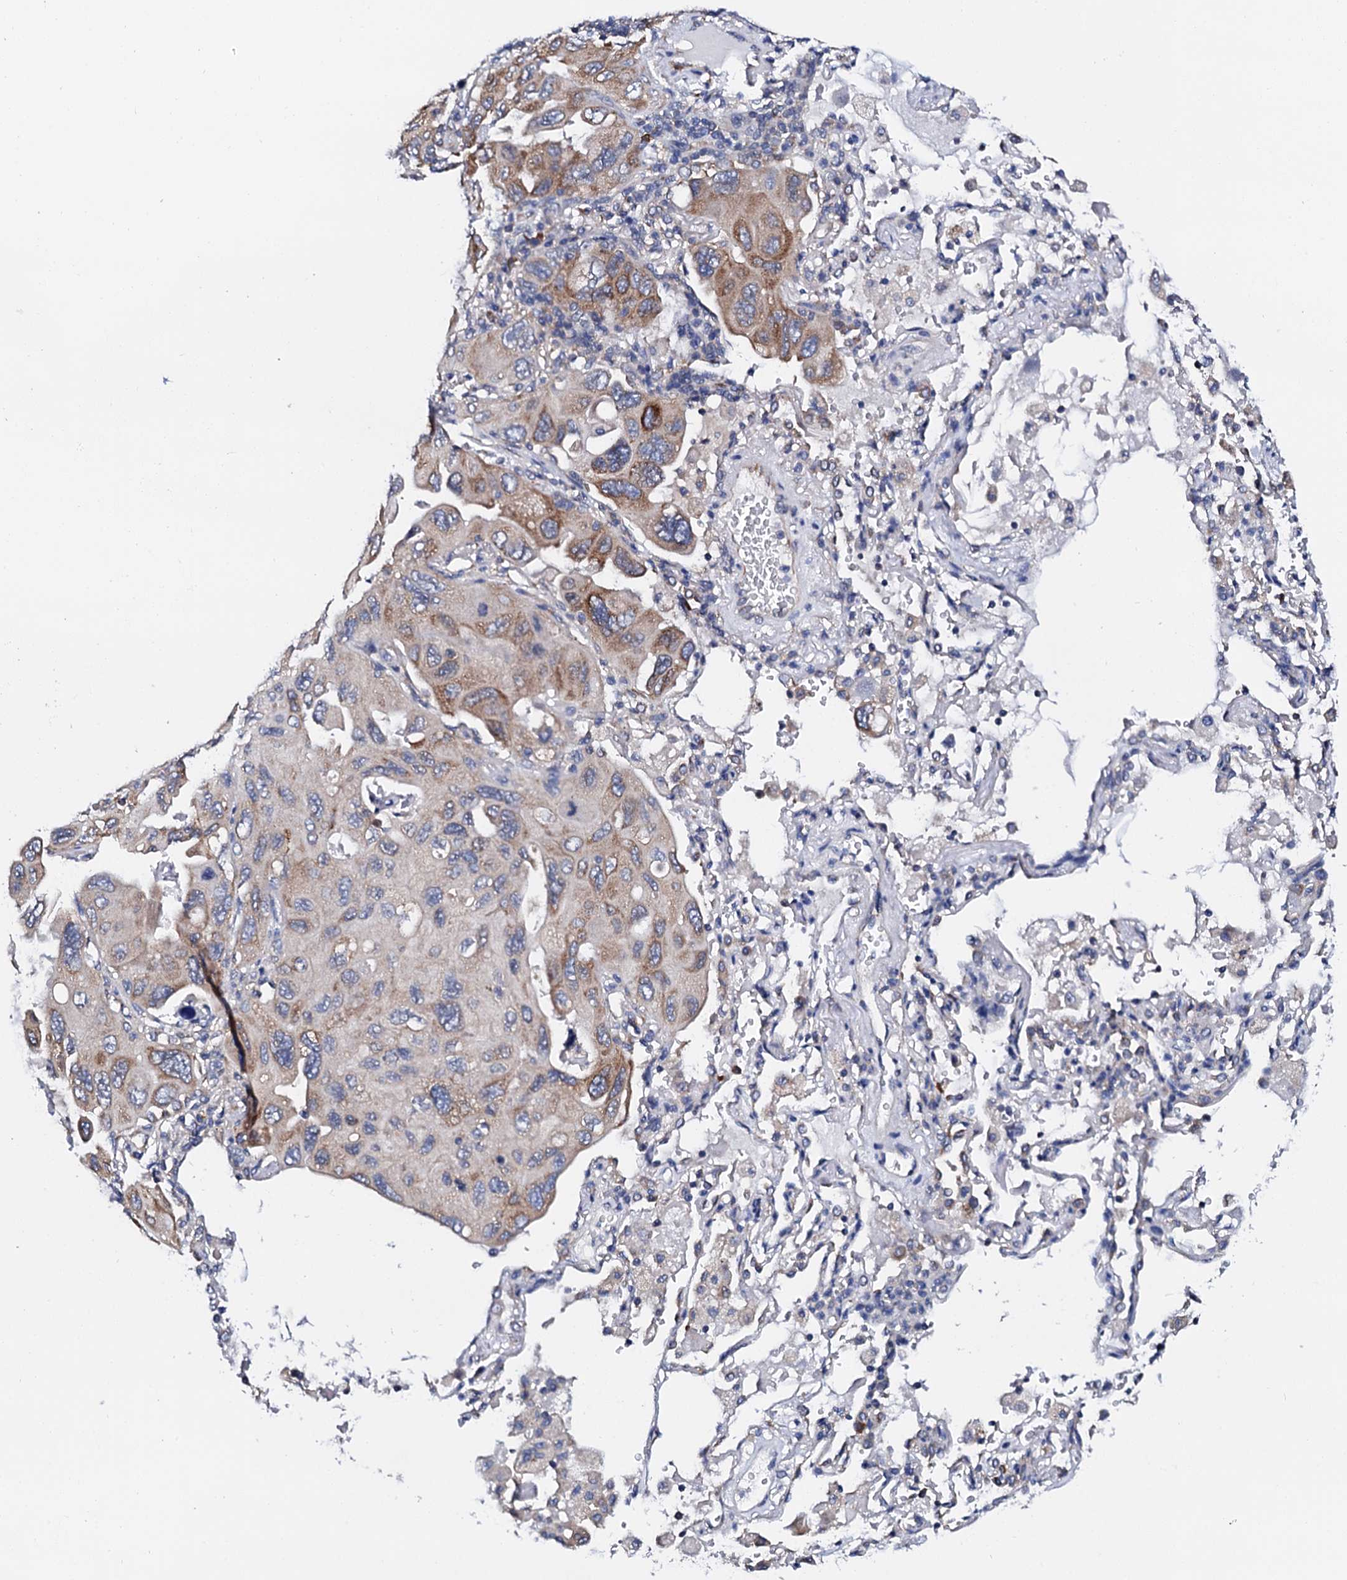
{"staining": {"intensity": "moderate", "quantity": "25%-75%", "location": "cytoplasmic/membranous"}, "tissue": "lung cancer", "cell_type": "Tumor cells", "image_type": "cancer", "snomed": [{"axis": "morphology", "description": "Squamous cell carcinoma, NOS"}, {"axis": "topography", "description": "Lung"}], "caption": "IHC micrograph of squamous cell carcinoma (lung) stained for a protein (brown), which exhibits medium levels of moderate cytoplasmic/membranous staining in approximately 25%-75% of tumor cells.", "gene": "NUP58", "patient": {"sex": "female", "age": 73}}